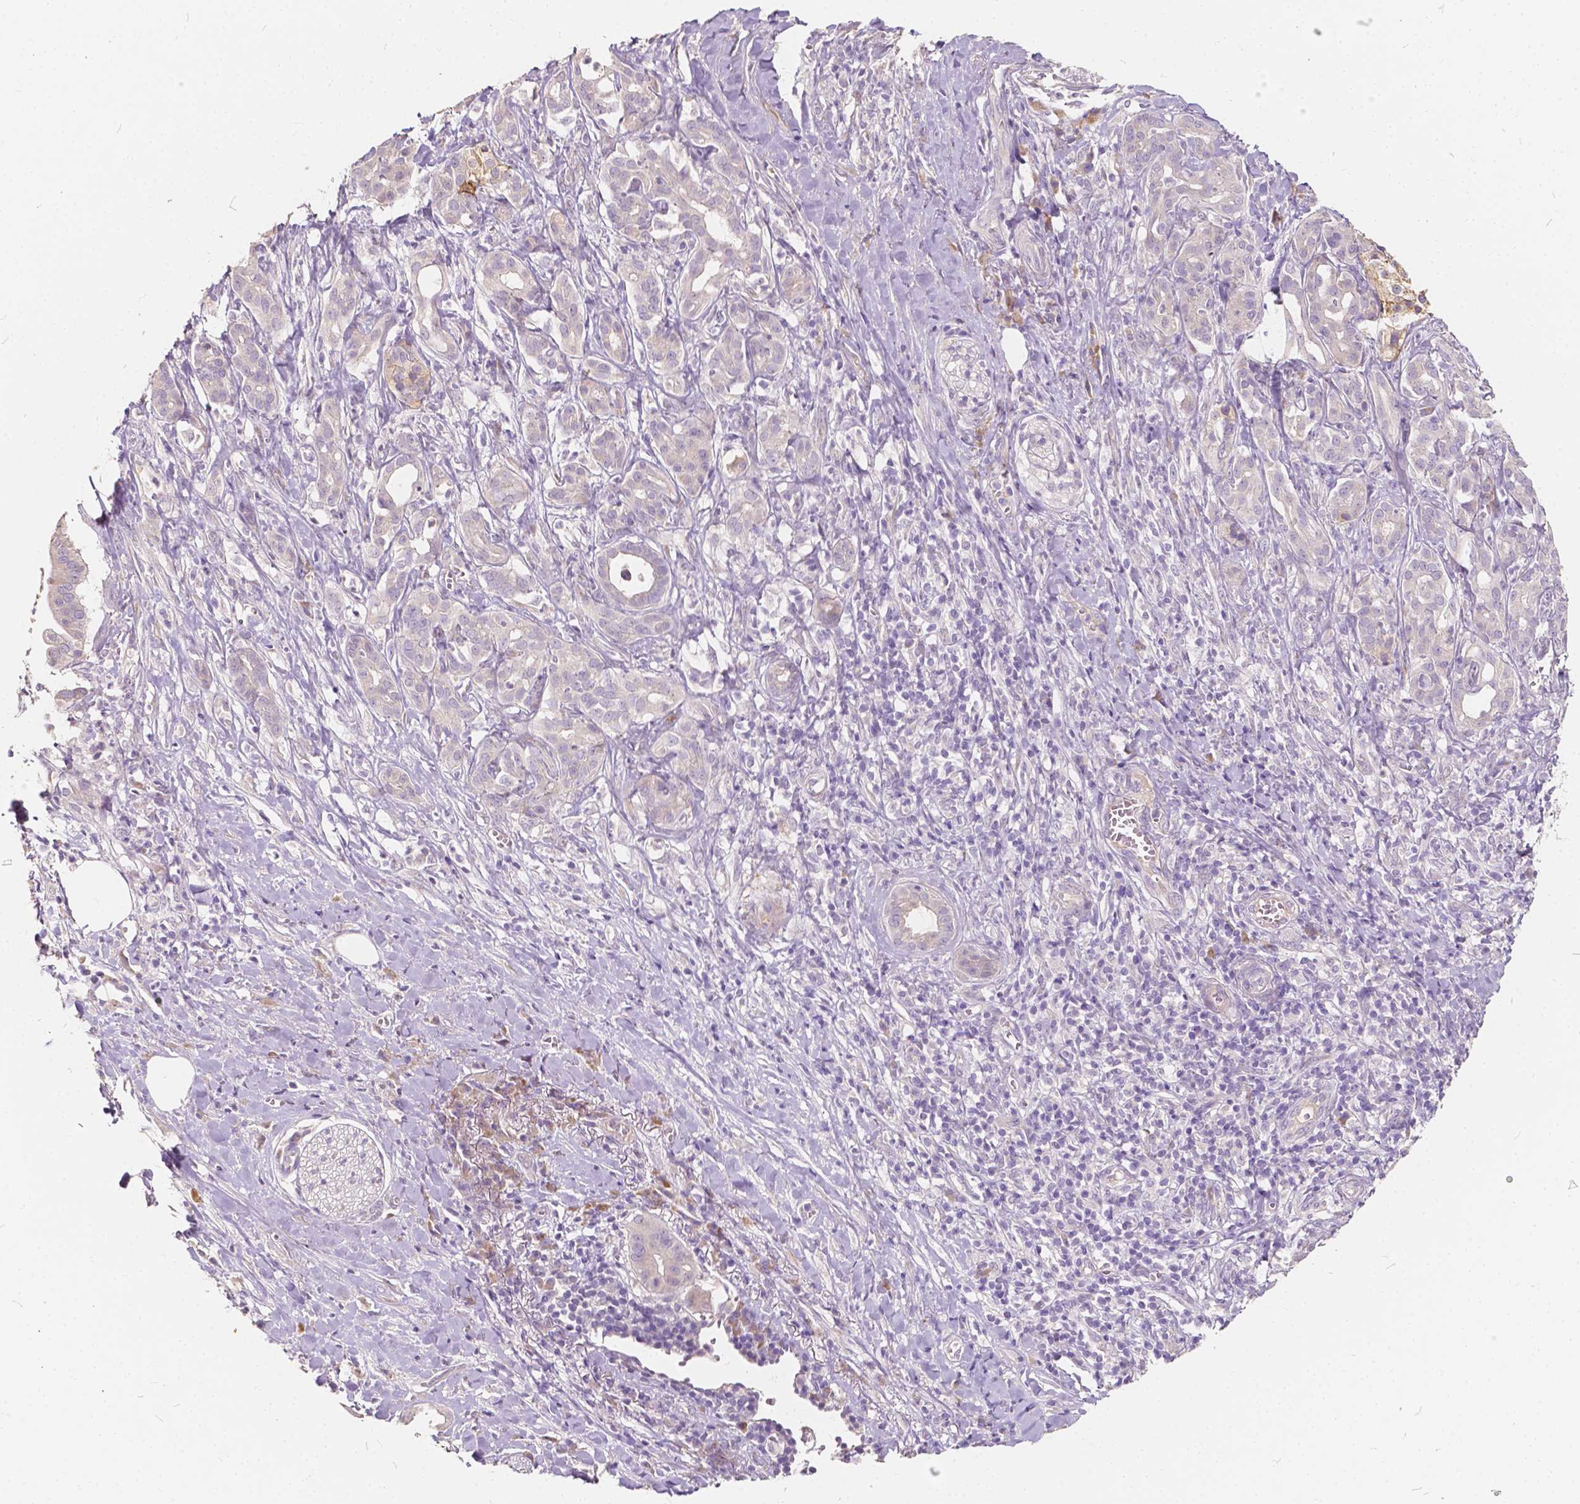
{"staining": {"intensity": "negative", "quantity": "none", "location": "none"}, "tissue": "pancreatic cancer", "cell_type": "Tumor cells", "image_type": "cancer", "snomed": [{"axis": "morphology", "description": "Adenocarcinoma, NOS"}, {"axis": "topography", "description": "Pancreas"}], "caption": "Pancreatic cancer (adenocarcinoma) stained for a protein using immunohistochemistry demonstrates no expression tumor cells.", "gene": "SLC7A8", "patient": {"sex": "male", "age": 61}}